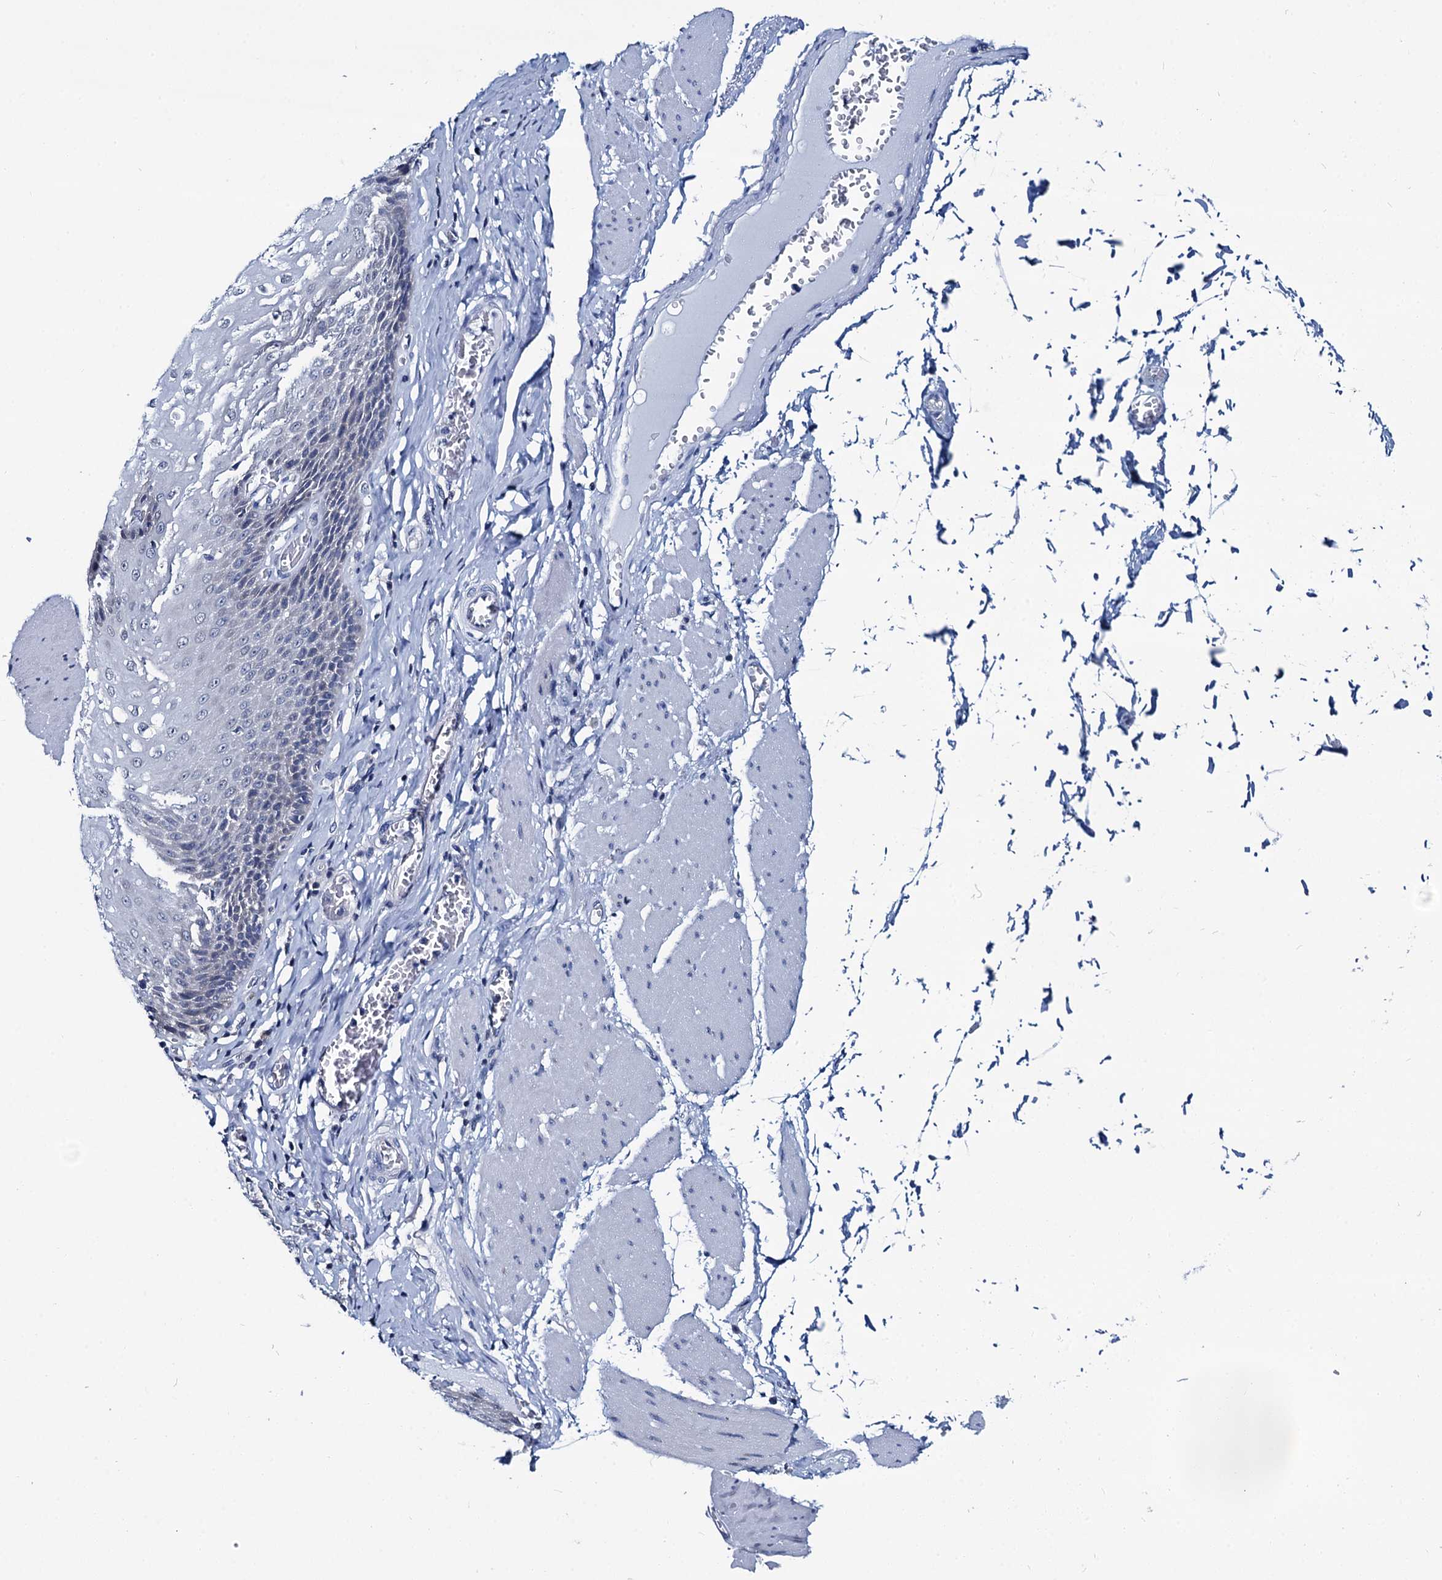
{"staining": {"intensity": "negative", "quantity": "none", "location": "none"}, "tissue": "esophagus", "cell_type": "Squamous epithelial cells", "image_type": "normal", "snomed": [{"axis": "morphology", "description": "Normal tissue, NOS"}, {"axis": "topography", "description": "Esophagus"}], "caption": "DAB immunohistochemical staining of benign esophagus shows no significant positivity in squamous epithelial cells.", "gene": "MIOX", "patient": {"sex": "male", "age": 60}}